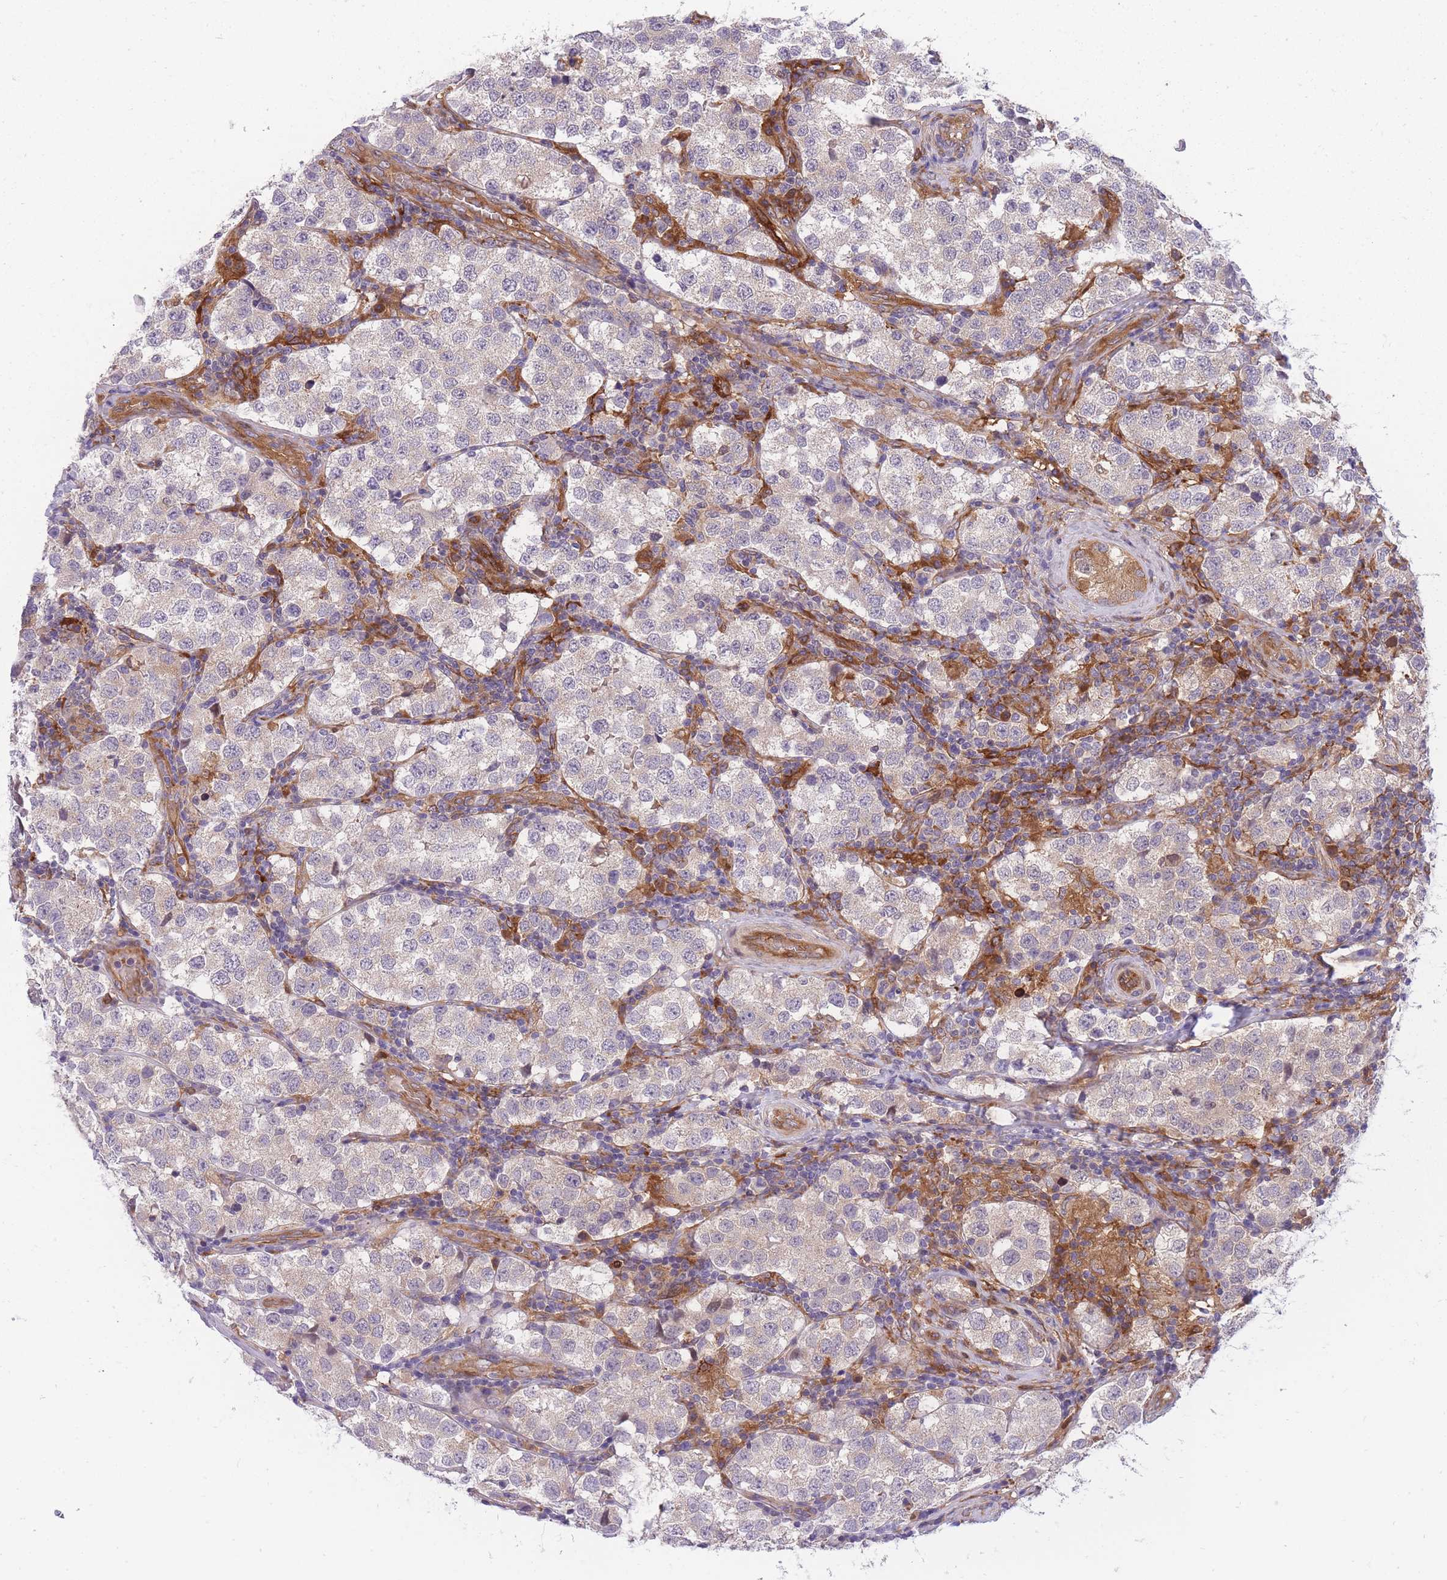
{"staining": {"intensity": "negative", "quantity": "none", "location": "none"}, "tissue": "testis cancer", "cell_type": "Tumor cells", "image_type": "cancer", "snomed": [{"axis": "morphology", "description": "Seminoma, NOS"}, {"axis": "topography", "description": "Testis"}], "caption": "This is an IHC image of human testis cancer (seminoma). There is no expression in tumor cells.", "gene": "CRYGN", "patient": {"sex": "male", "age": 34}}